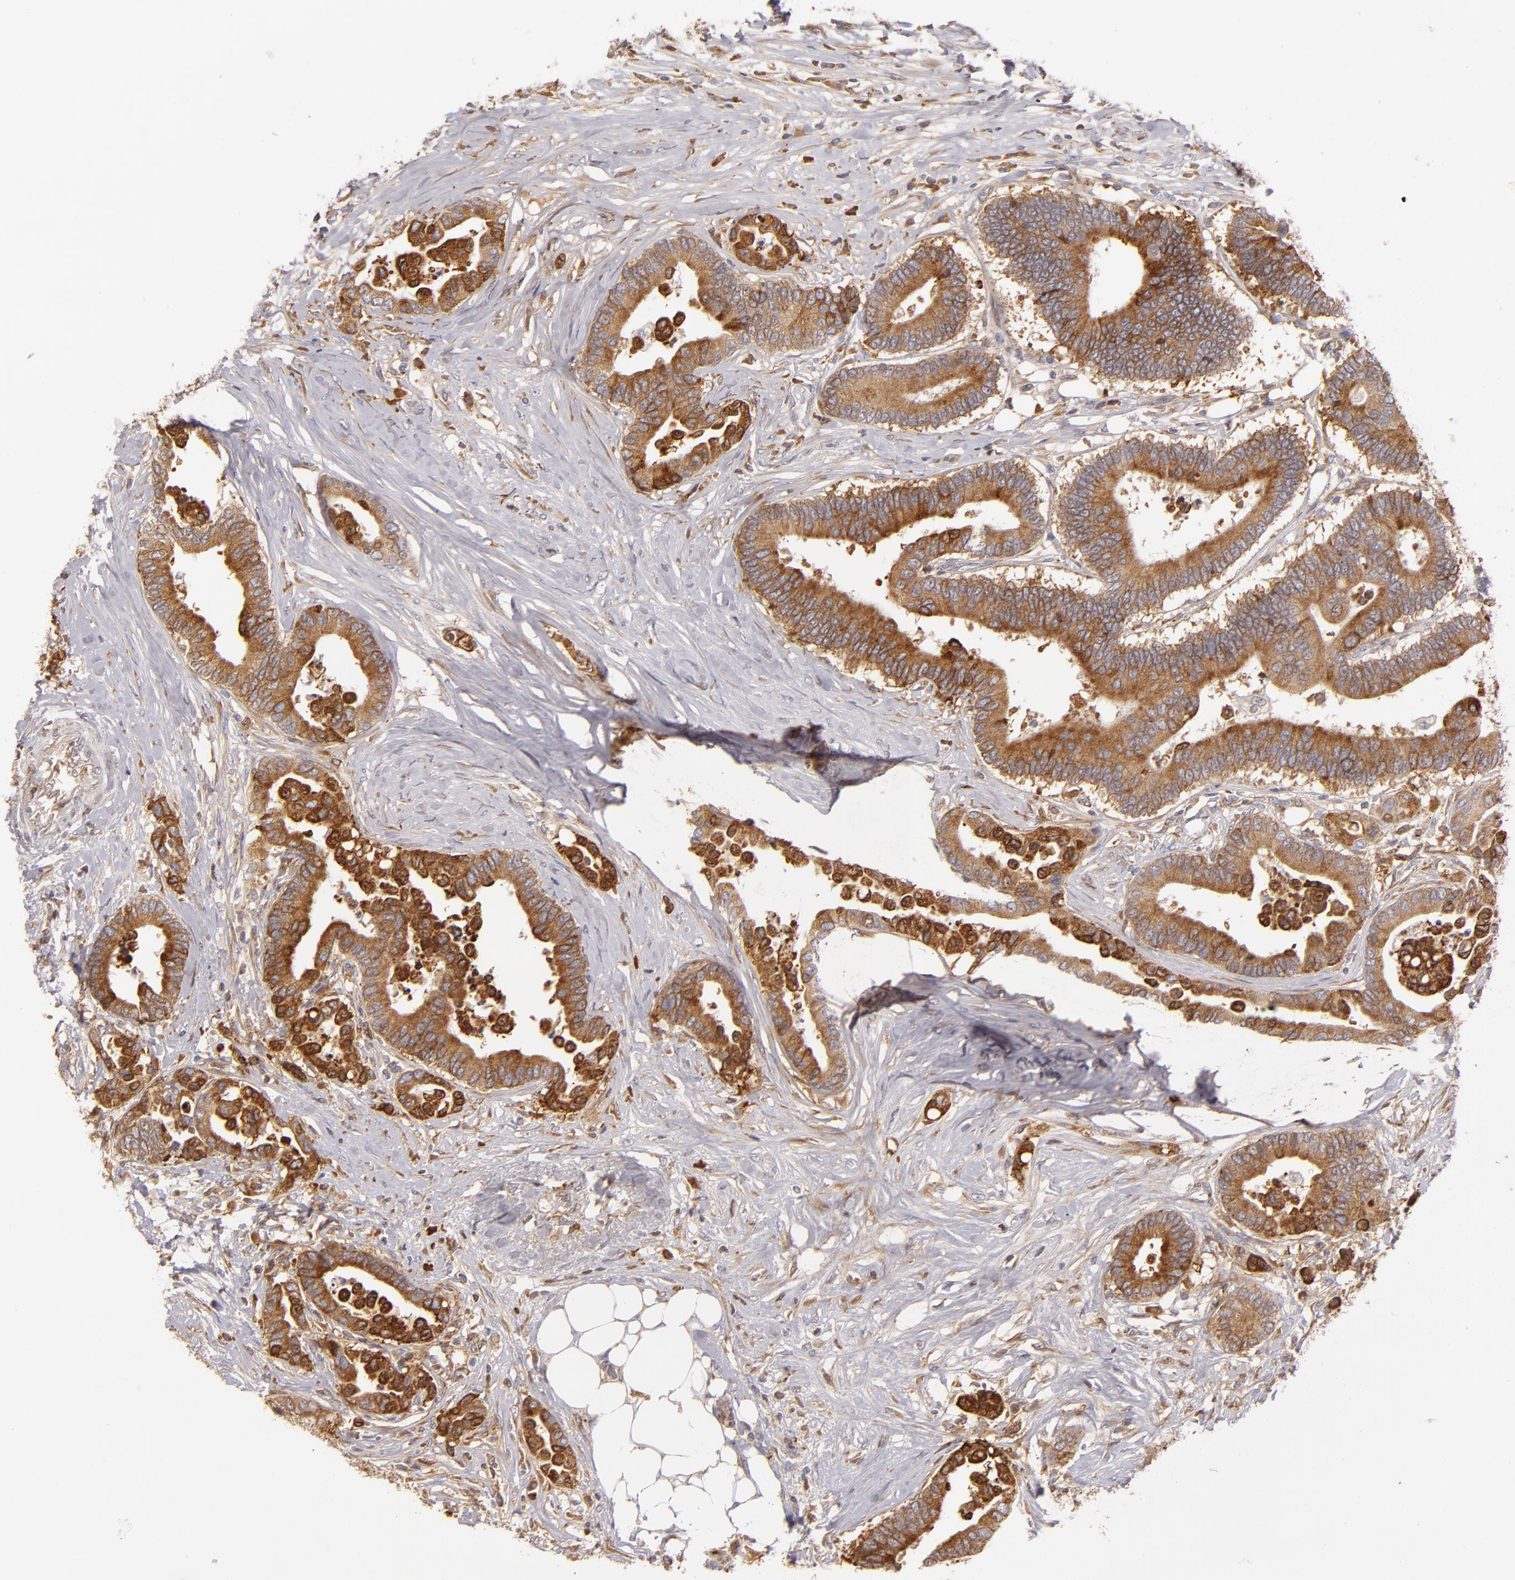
{"staining": {"intensity": "strong", "quantity": ">75%", "location": "cytoplasmic/membranous"}, "tissue": "colorectal cancer", "cell_type": "Tumor cells", "image_type": "cancer", "snomed": [{"axis": "morphology", "description": "Adenocarcinoma, NOS"}, {"axis": "topography", "description": "Colon"}], "caption": "Adenocarcinoma (colorectal) stained with a protein marker displays strong staining in tumor cells.", "gene": "CFB", "patient": {"sex": "male", "age": 82}}